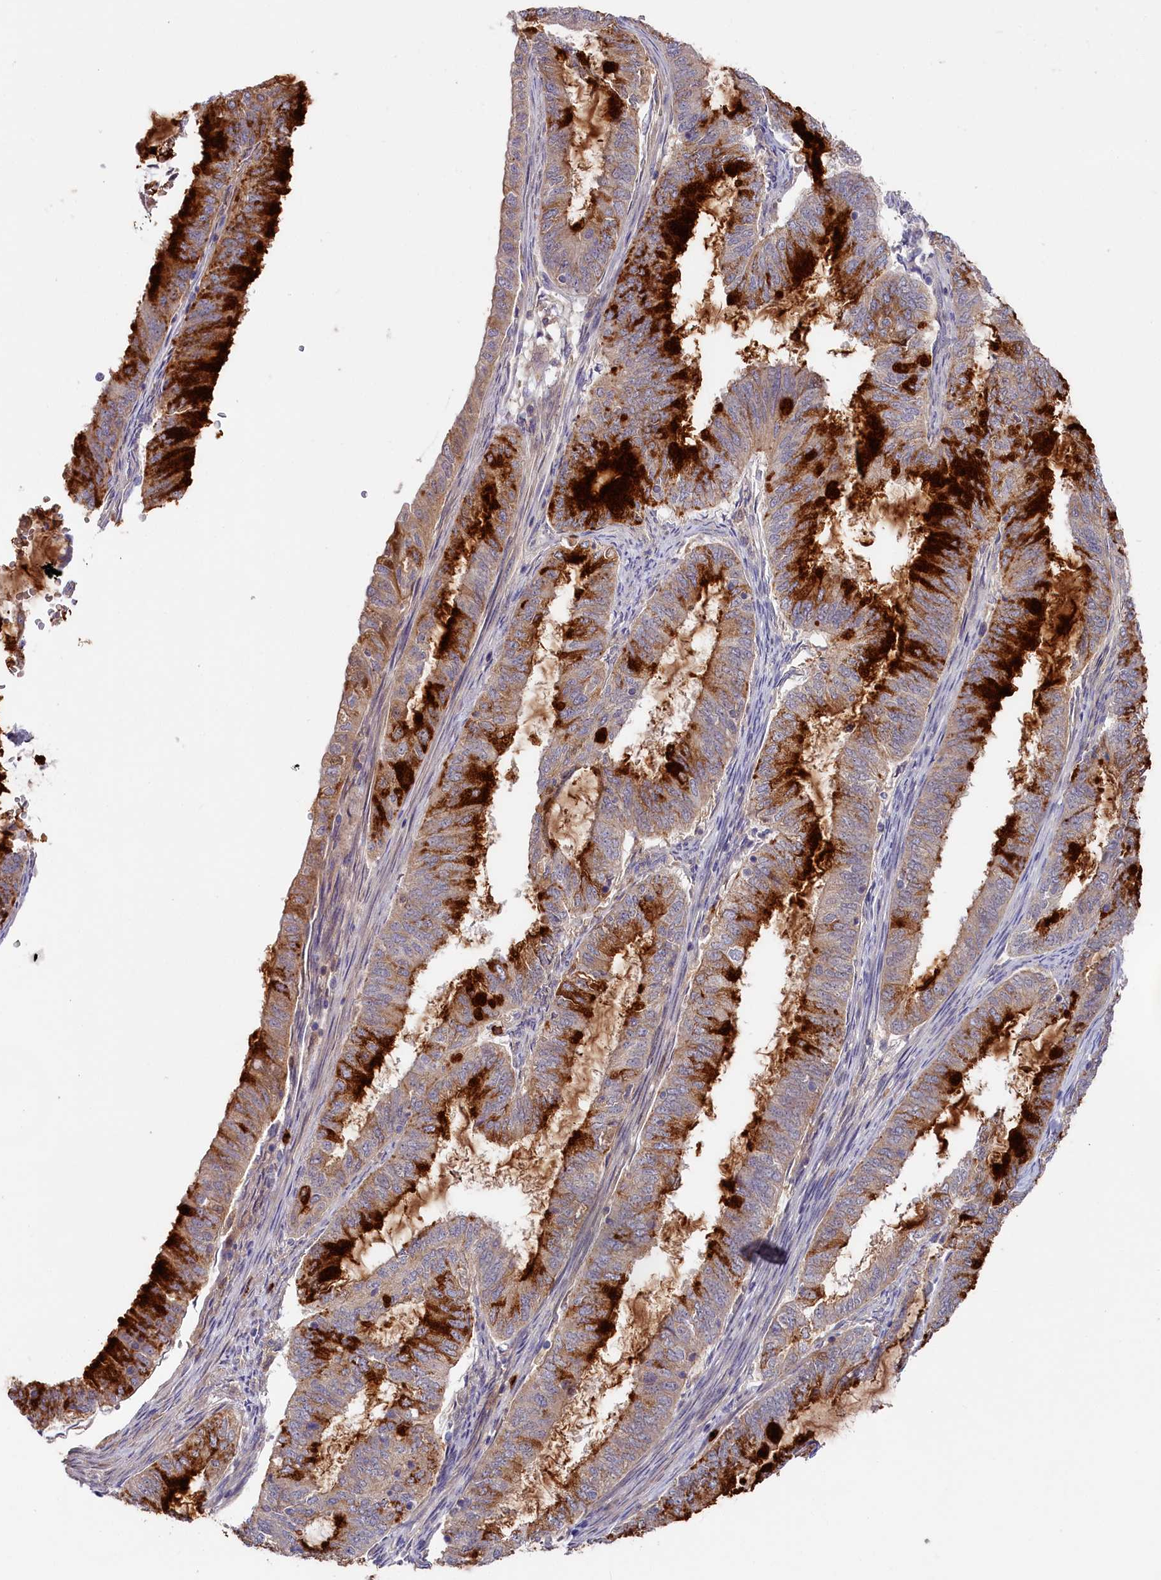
{"staining": {"intensity": "strong", "quantity": "25%-75%", "location": "cytoplasmic/membranous"}, "tissue": "endometrial cancer", "cell_type": "Tumor cells", "image_type": "cancer", "snomed": [{"axis": "morphology", "description": "Adenocarcinoma, NOS"}, {"axis": "topography", "description": "Endometrium"}], "caption": "Endometrial adenocarcinoma stained with DAB IHC displays high levels of strong cytoplasmic/membranous positivity in approximately 25%-75% of tumor cells. (DAB = brown stain, brightfield microscopy at high magnification).", "gene": "ADGRD1", "patient": {"sex": "female", "age": 51}}